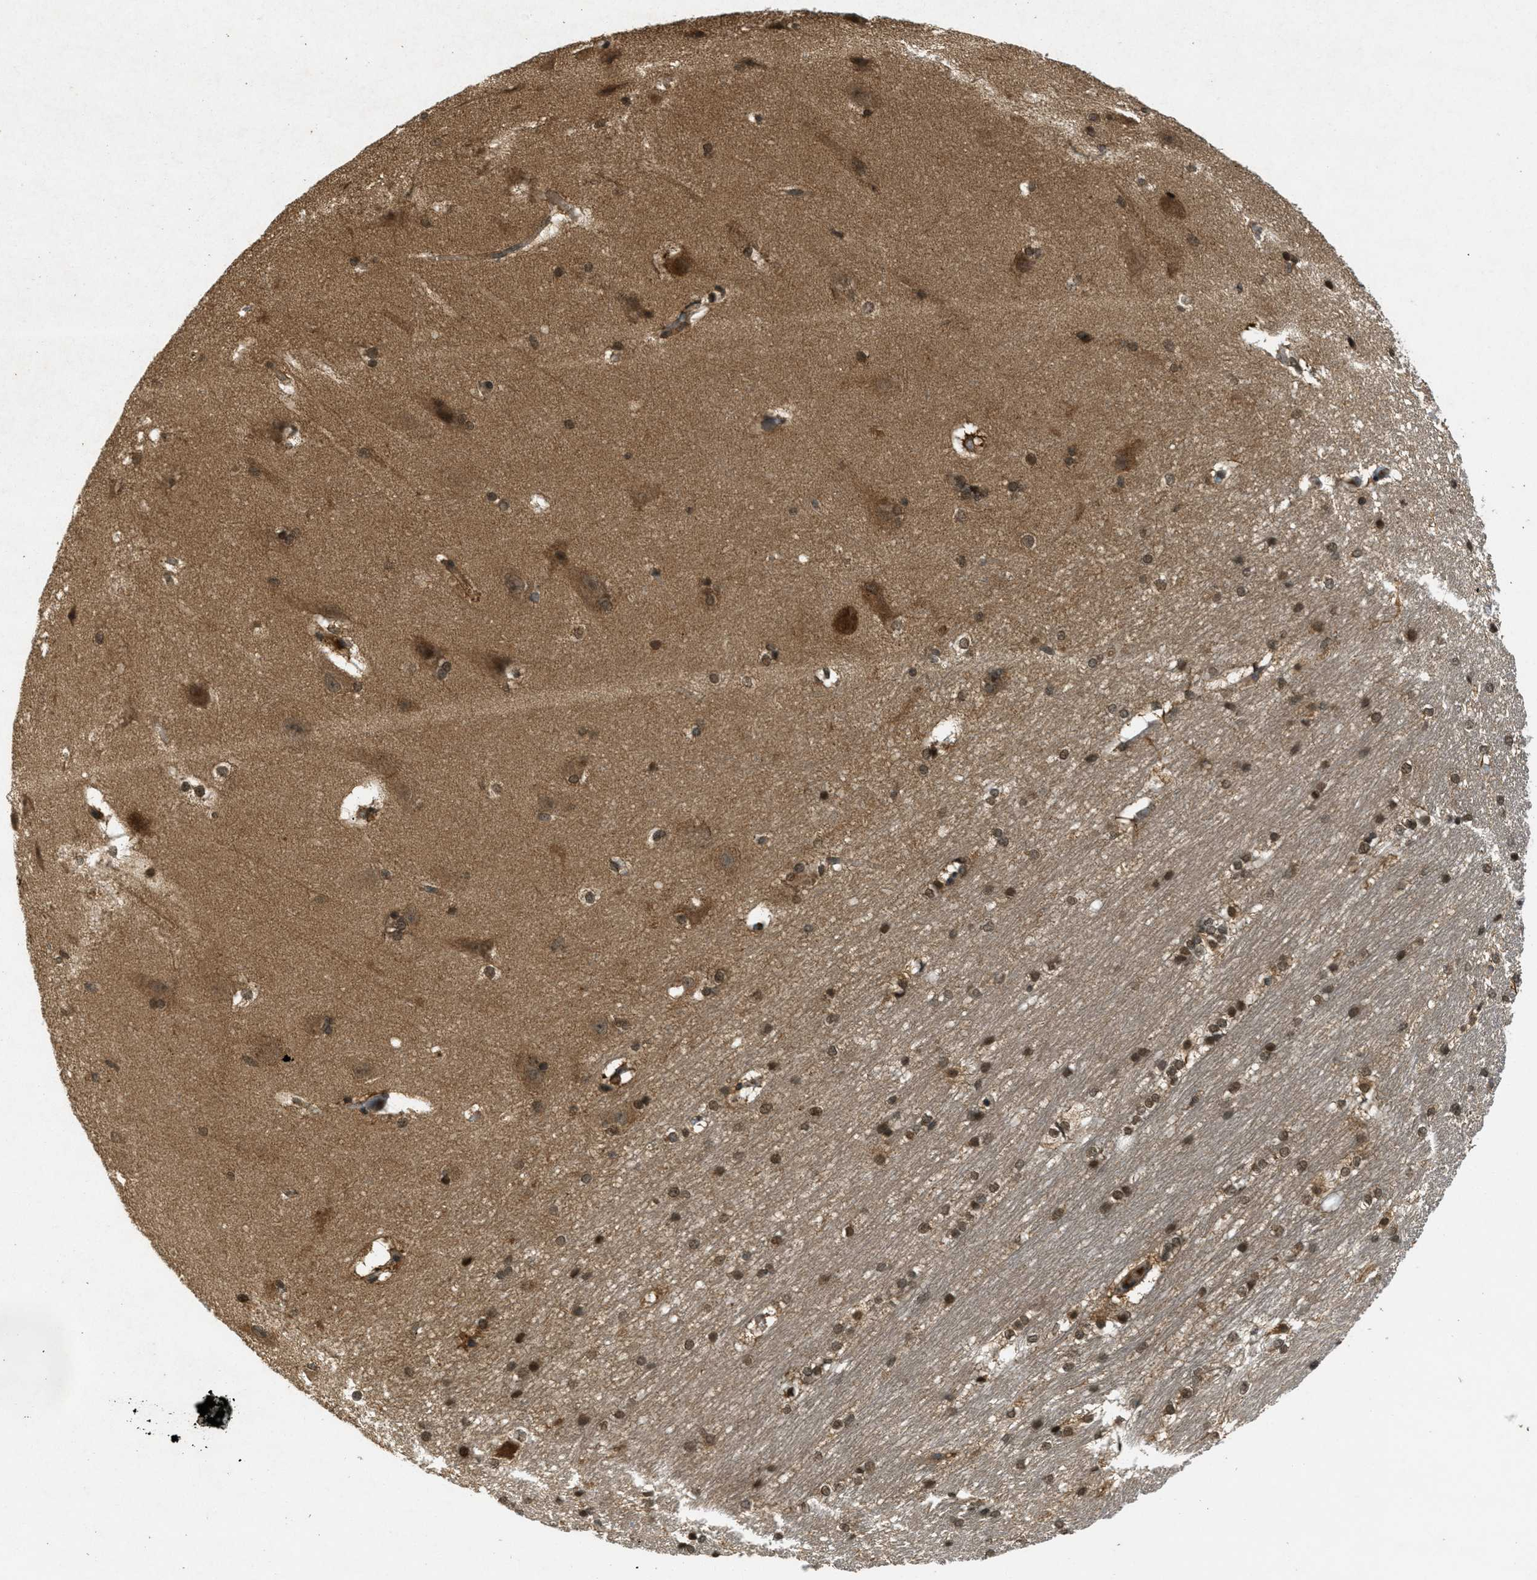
{"staining": {"intensity": "strong", "quantity": ">75%", "location": "nuclear"}, "tissue": "hippocampus", "cell_type": "Glial cells", "image_type": "normal", "snomed": [{"axis": "morphology", "description": "Normal tissue, NOS"}, {"axis": "topography", "description": "Hippocampus"}], "caption": "This micrograph exhibits immunohistochemistry staining of benign human hippocampus, with high strong nuclear staining in about >75% of glial cells.", "gene": "ATG7", "patient": {"sex": "female", "age": 19}}